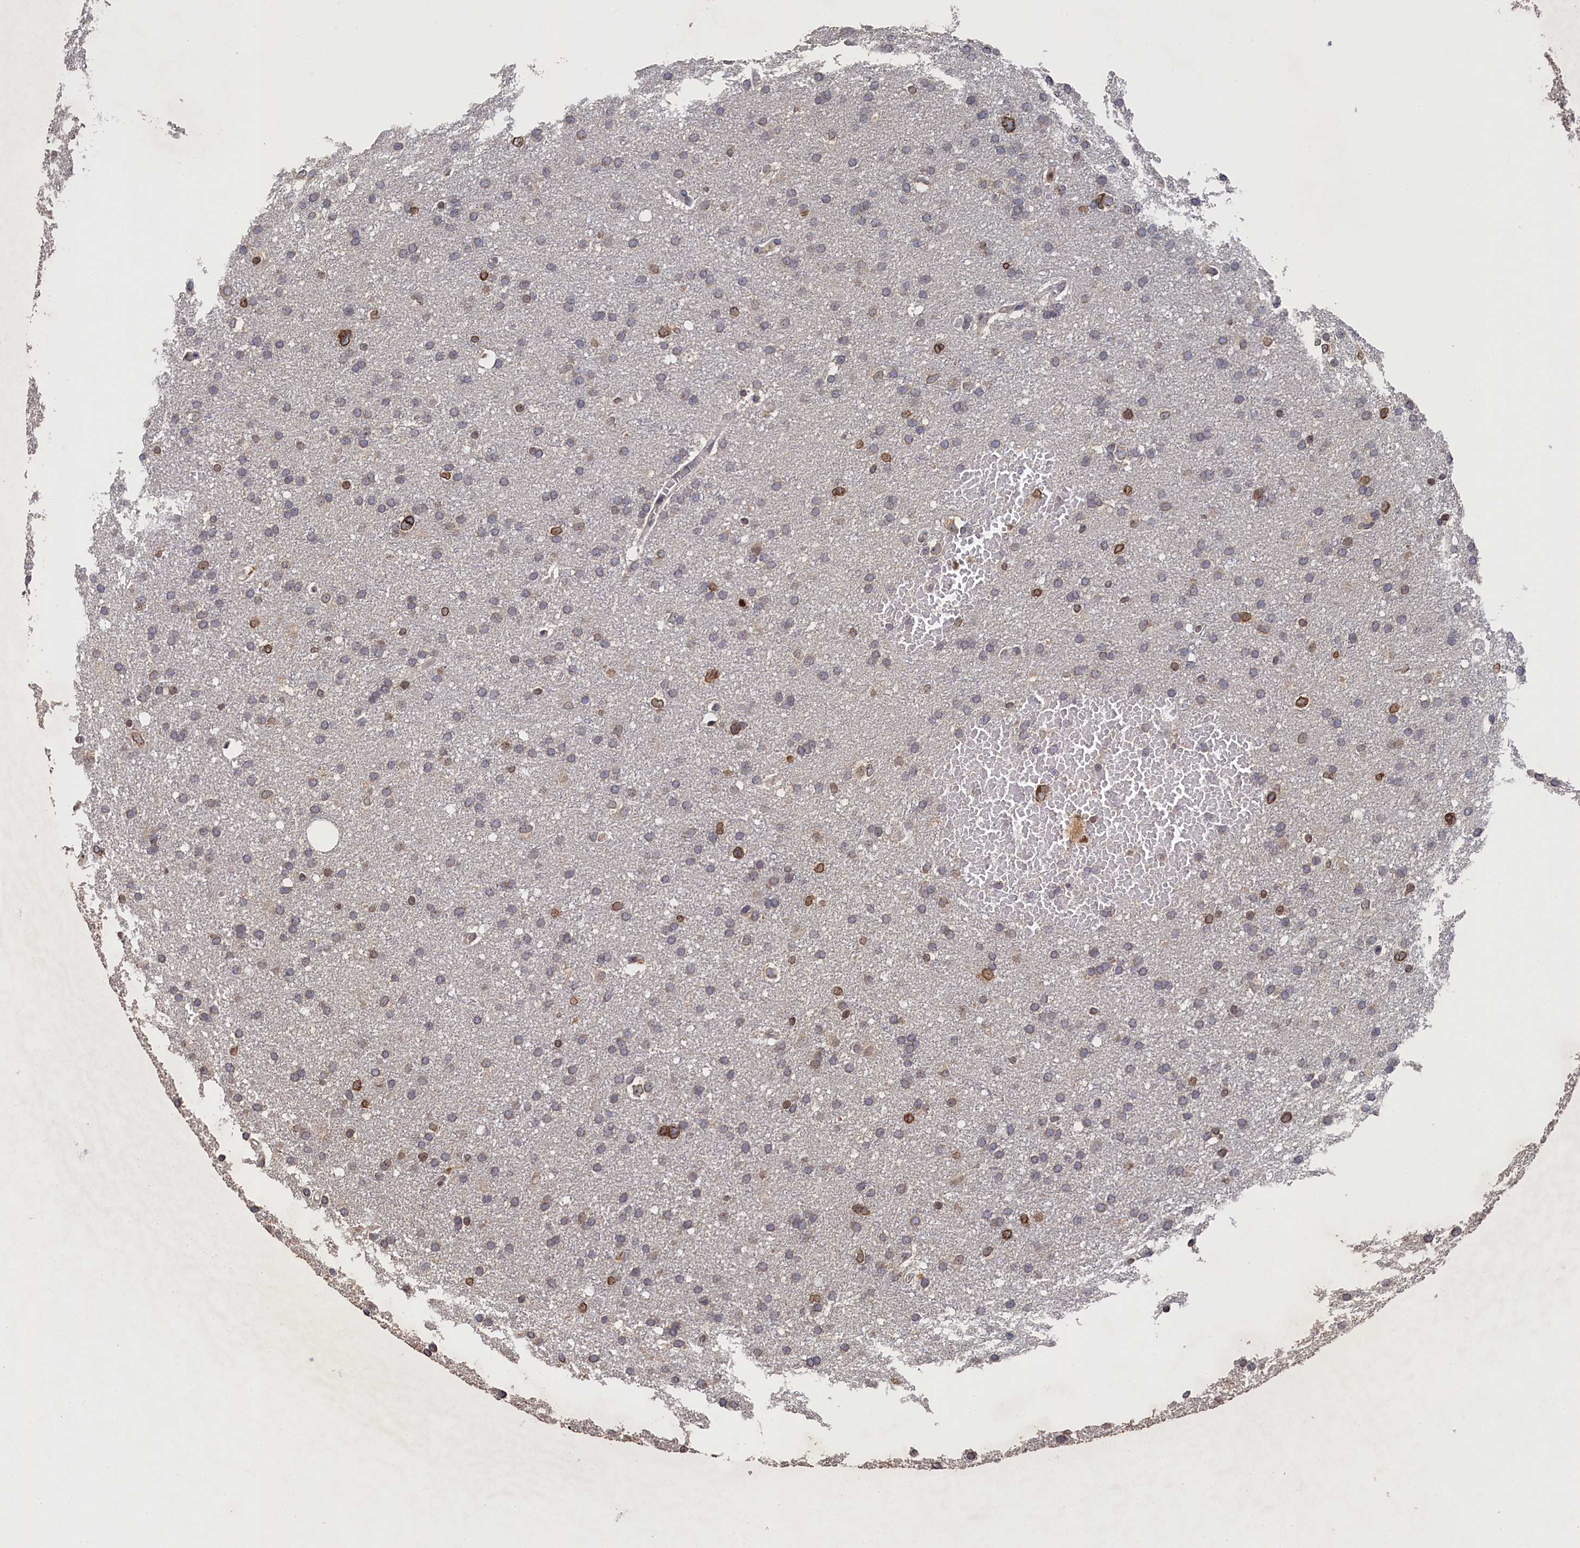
{"staining": {"intensity": "moderate", "quantity": "<25%", "location": "cytoplasmic/membranous,nuclear"}, "tissue": "glioma", "cell_type": "Tumor cells", "image_type": "cancer", "snomed": [{"axis": "morphology", "description": "Glioma, malignant, High grade"}, {"axis": "topography", "description": "Cerebral cortex"}], "caption": "The image reveals immunohistochemical staining of glioma. There is moderate cytoplasmic/membranous and nuclear expression is appreciated in about <25% of tumor cells.", "gene": "ANKEF1", "patient": {"sex": "female", "age": 36}}